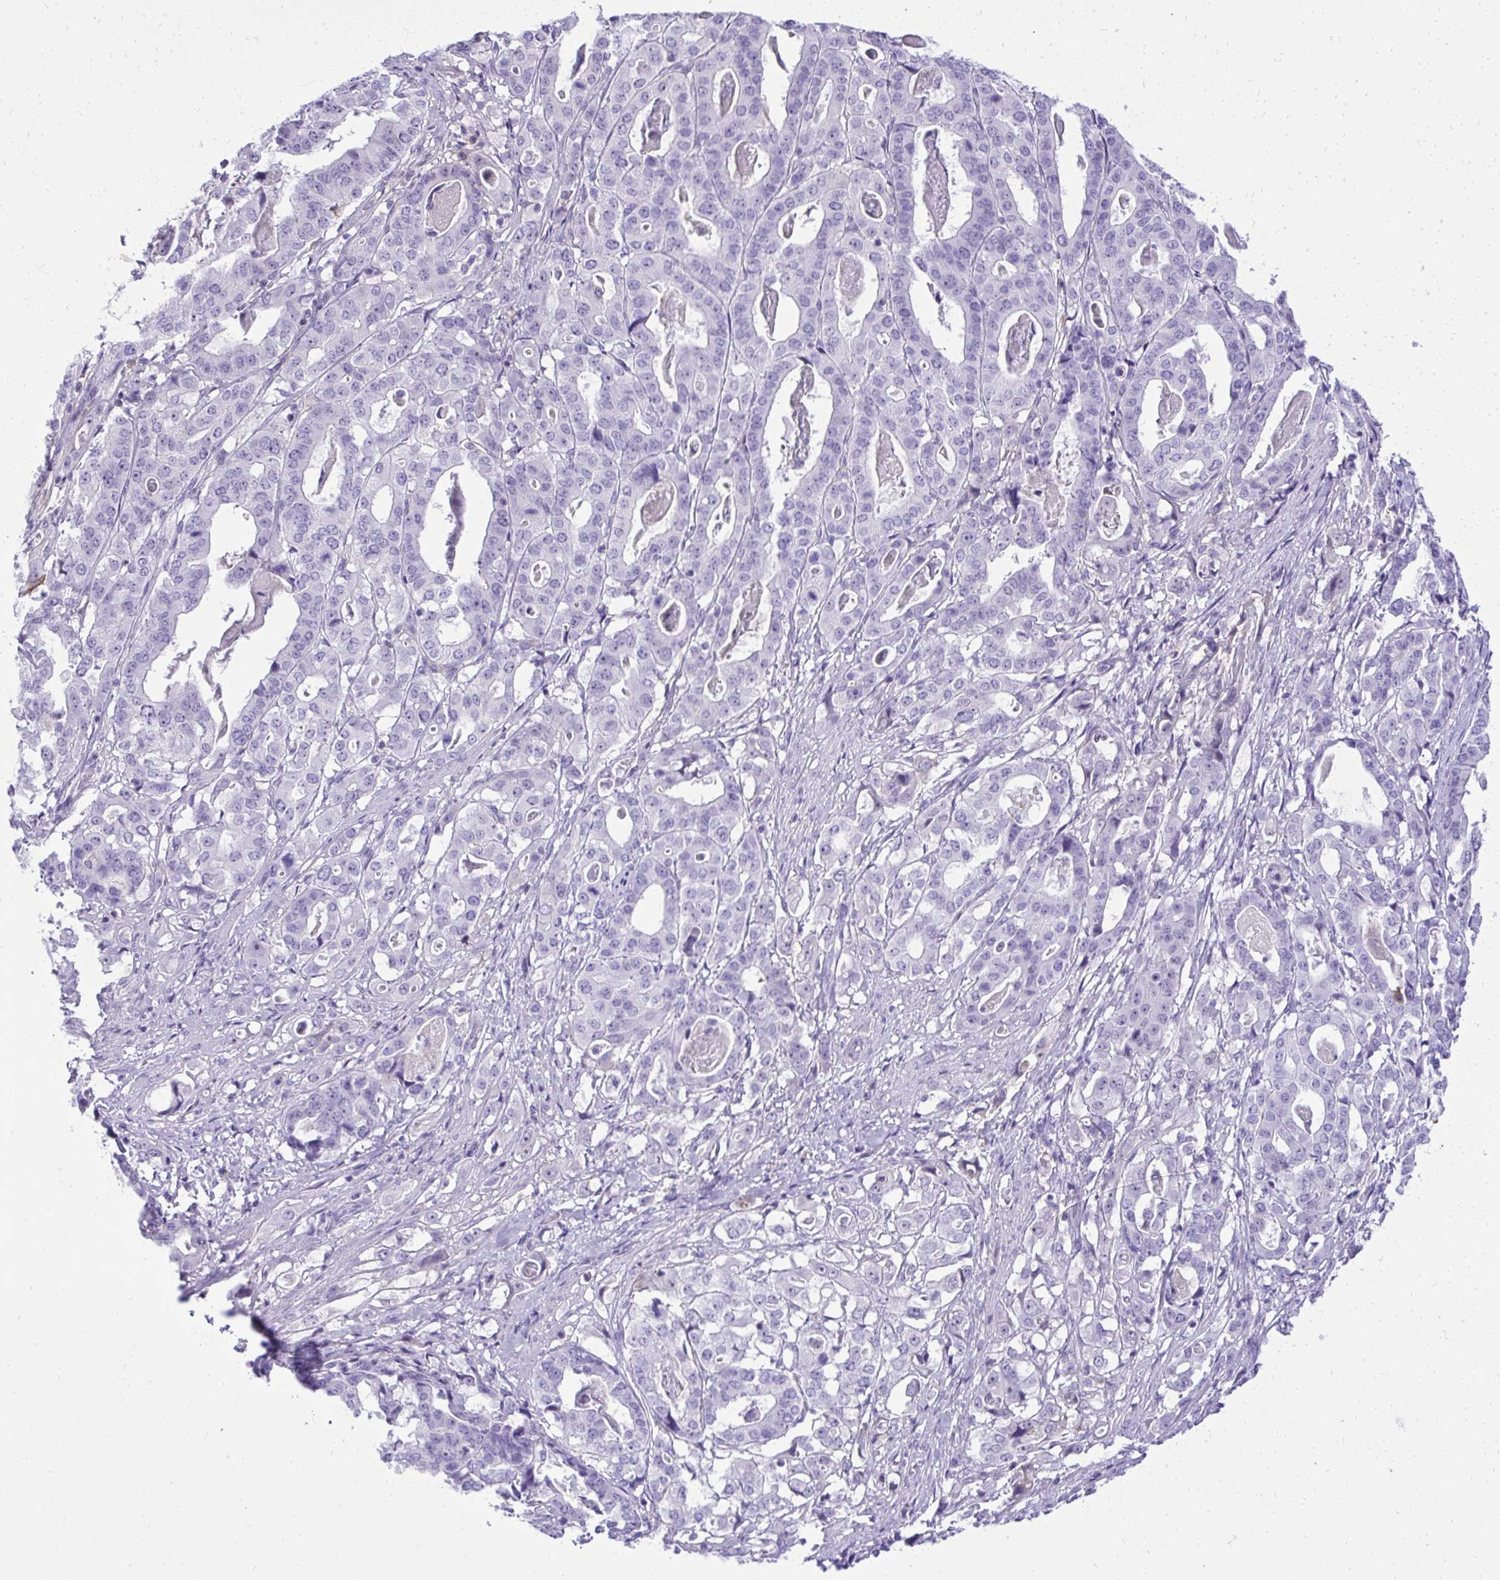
{"staining": {"intensity": "negative", "quantity": "none", "location": "none"}, "tissue": "stomach cancer", "cell_type": "Tumor cells", "image_type": "cancer", "snomed": [{"axis": "morphology", "description": "Adenocarcinoma, NOS"}, {"axis": "topography", "description": "Stomach"}], "caption": "Human stomach cancer (adenocarcinoma) stained for a protein using immunohistochemistry (IHC) shows no expression in tumor cells.", "gene": "PITPNM3", "patient": {"sex": "male", "age": 48}}